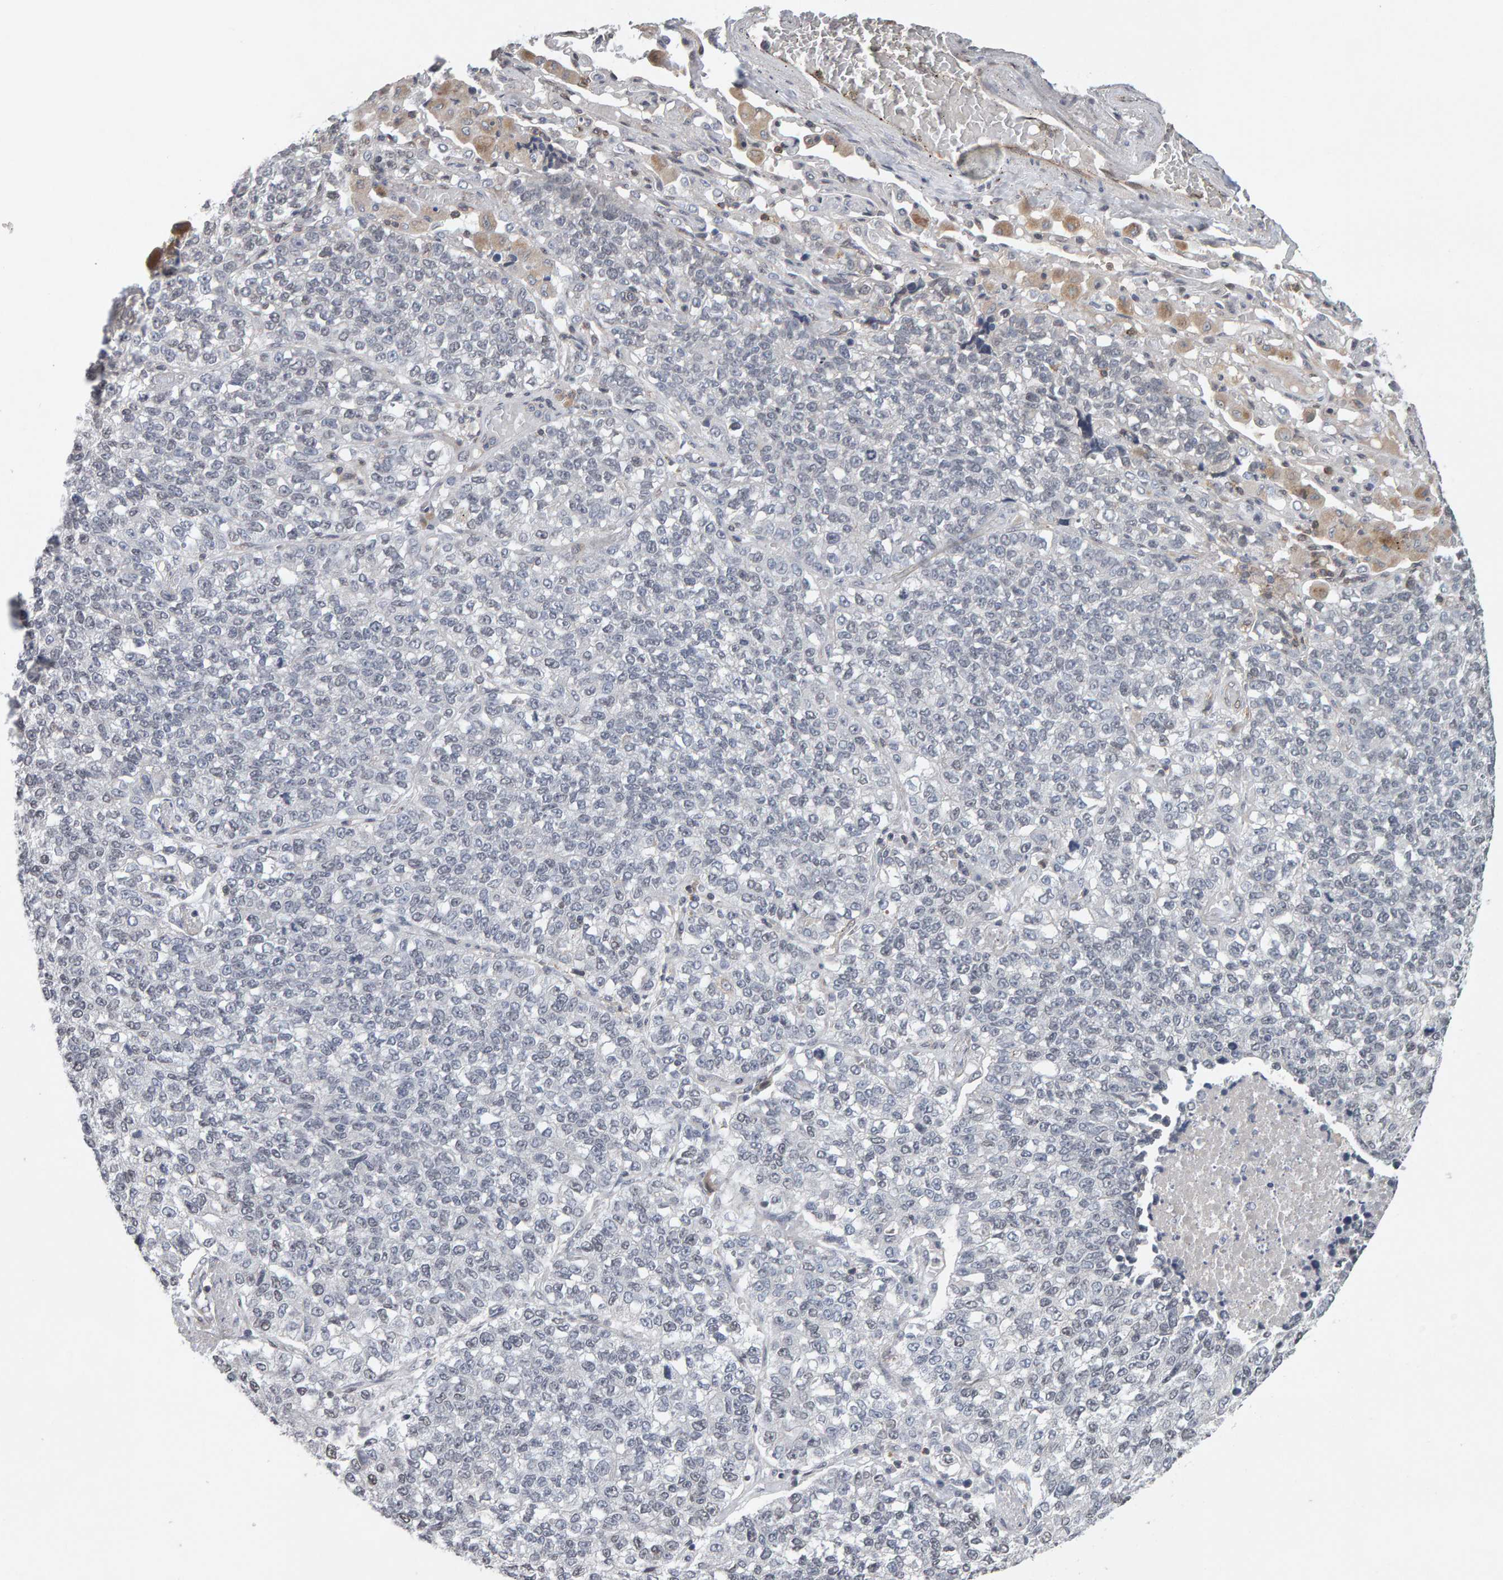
{"staining": {"intensity": "negative", "quantity": "none", "location": "none"}, "tissue": "lung cancer", "cell_type": "Tumor cells", "image_type": "cancer", "snomed": [{"axis": "morphology", "description": "Adenocarcinoma, NOS"}, {"axis": "topography", "description": "Lung"}], "caption": "DAB immunohistochemical staining of adenocarcinoma (lung) displays no significant positivity in tumor cells. (Stains: DAB (3,3'-diaminobenzidine) immunohistochemistry with hematoxylin counter stain, Microscopy: brightfield microscopy at high magnification).", "gene": "TEFM", "patient": {"sex": "male", "age": 49}}